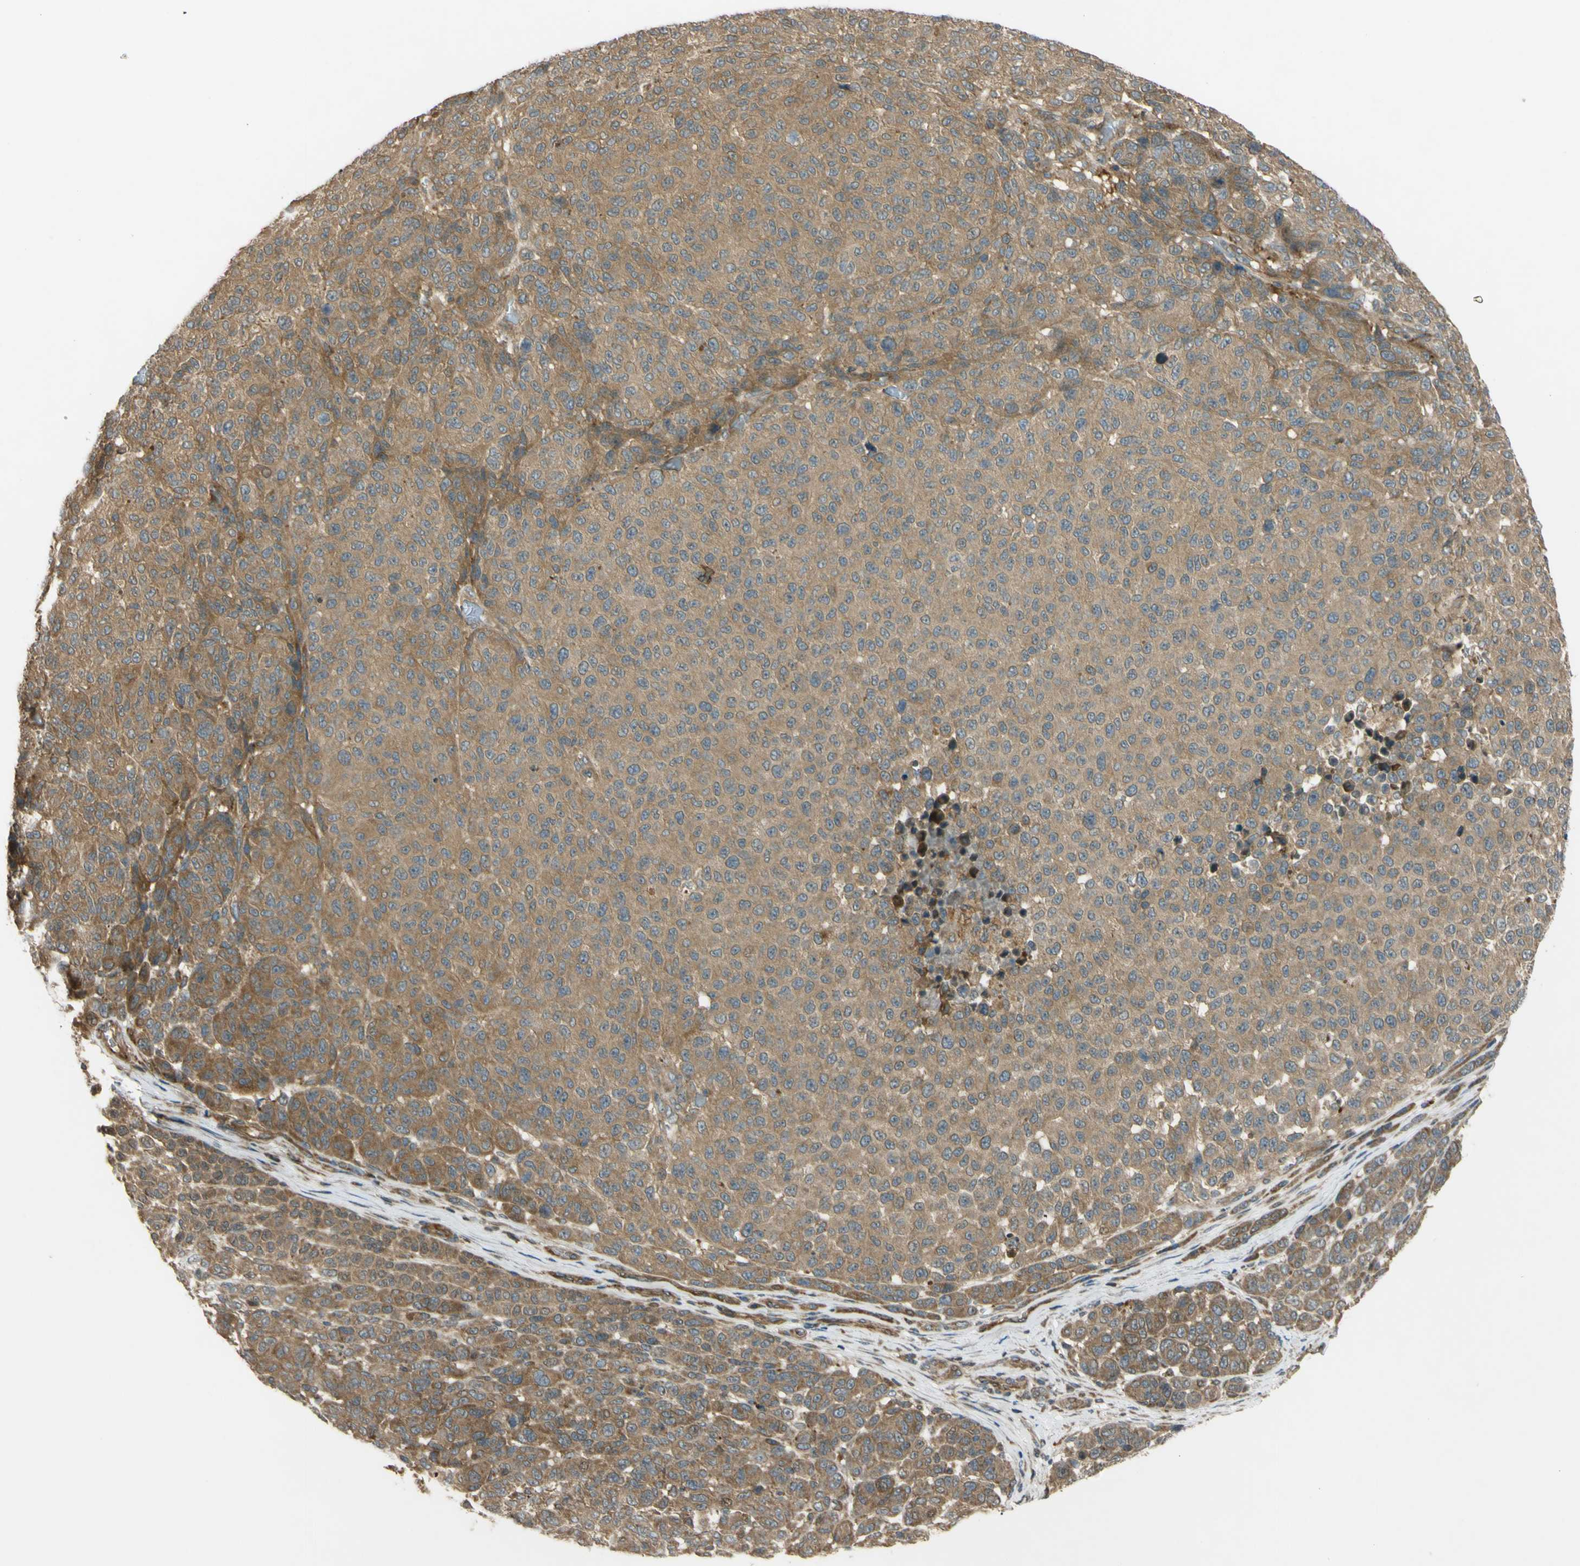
{"staining": {"intensity": "moderate", "quantity": ">75%", "location": "cytoplasmic/membranous"}, "tissue": "melanoma", "cell_type": "Tumor cells", "image_type": "cancer", "snomed": [{"axis": "morphology", "description": "Malignant melanoma, NOS"}, {"axis": "topography", "description": "Skin"}], "caption": "A high-resolution histopathology image shows IHC staining of malignant melanoma, which demonstrates moderate cytoplasmic/membranous staining in about >75% of tumor cells.", "gene": "FLII", "patient": {"sex": "male", "age": 59}}